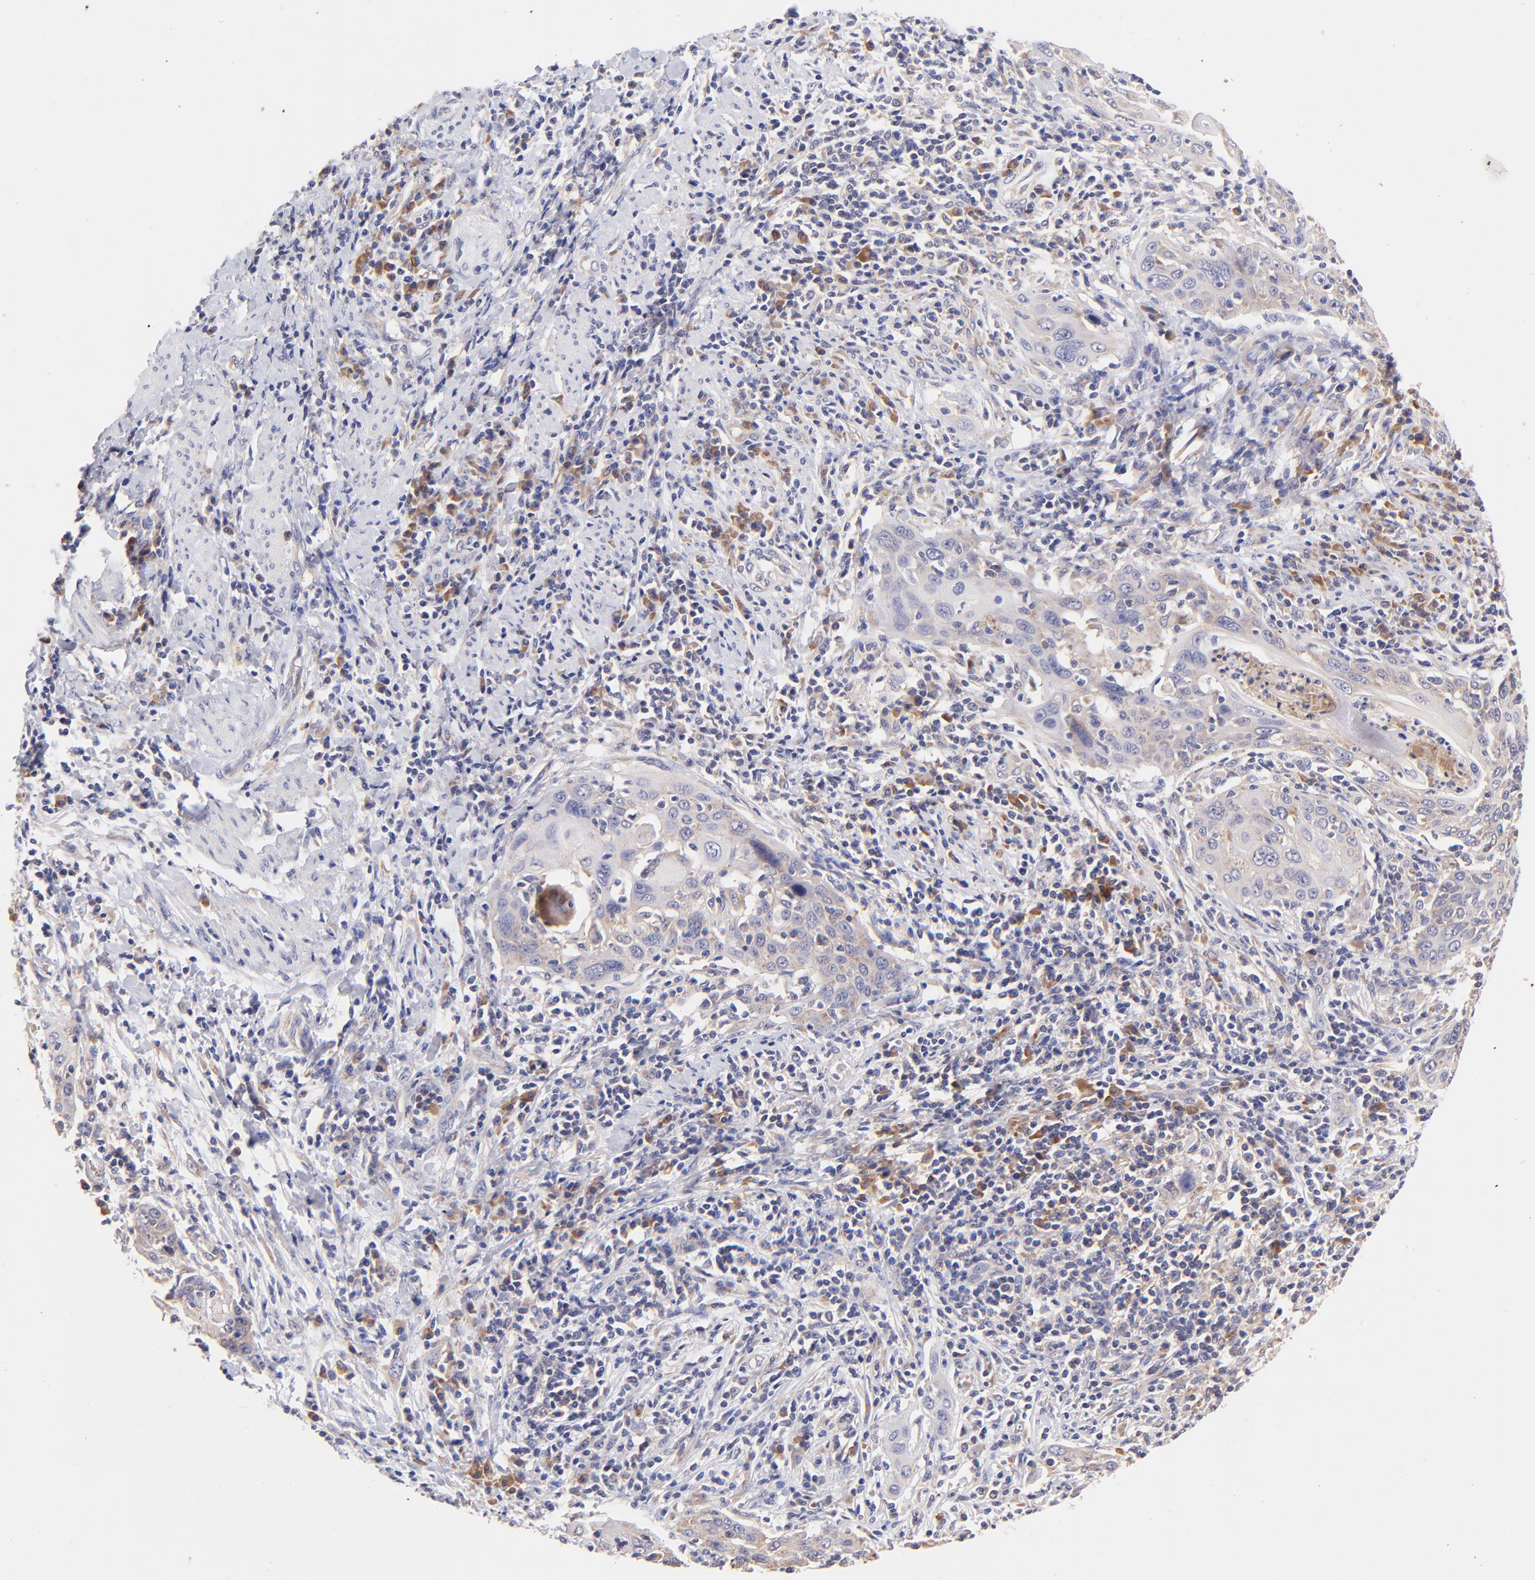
{"staining": {"intensity": "moderate", "quantity": "25%-75%", "location": "cytoplasmic/membranous"}, "tissue": "cervical cancer", "cell_type": "Tumor cells", "image_type": "cancer", "snomed": [{"axis": "morphology", "description": "Squamous cell carcinoma, NOS"}, {"axis": "topography", "description": "Cervix"}], "caption": "Squamous cell carcinoma (cervical) was stained to show a protein in brown. There is medium levels of moderate cytoplasmic/membranous positivity in about 25%-75% of tumor cells. (DAB = brown stain, brightfield microscopy at high magnification).", "gene": "RPL11", "patient": {"sex": "female", "age": 54}}